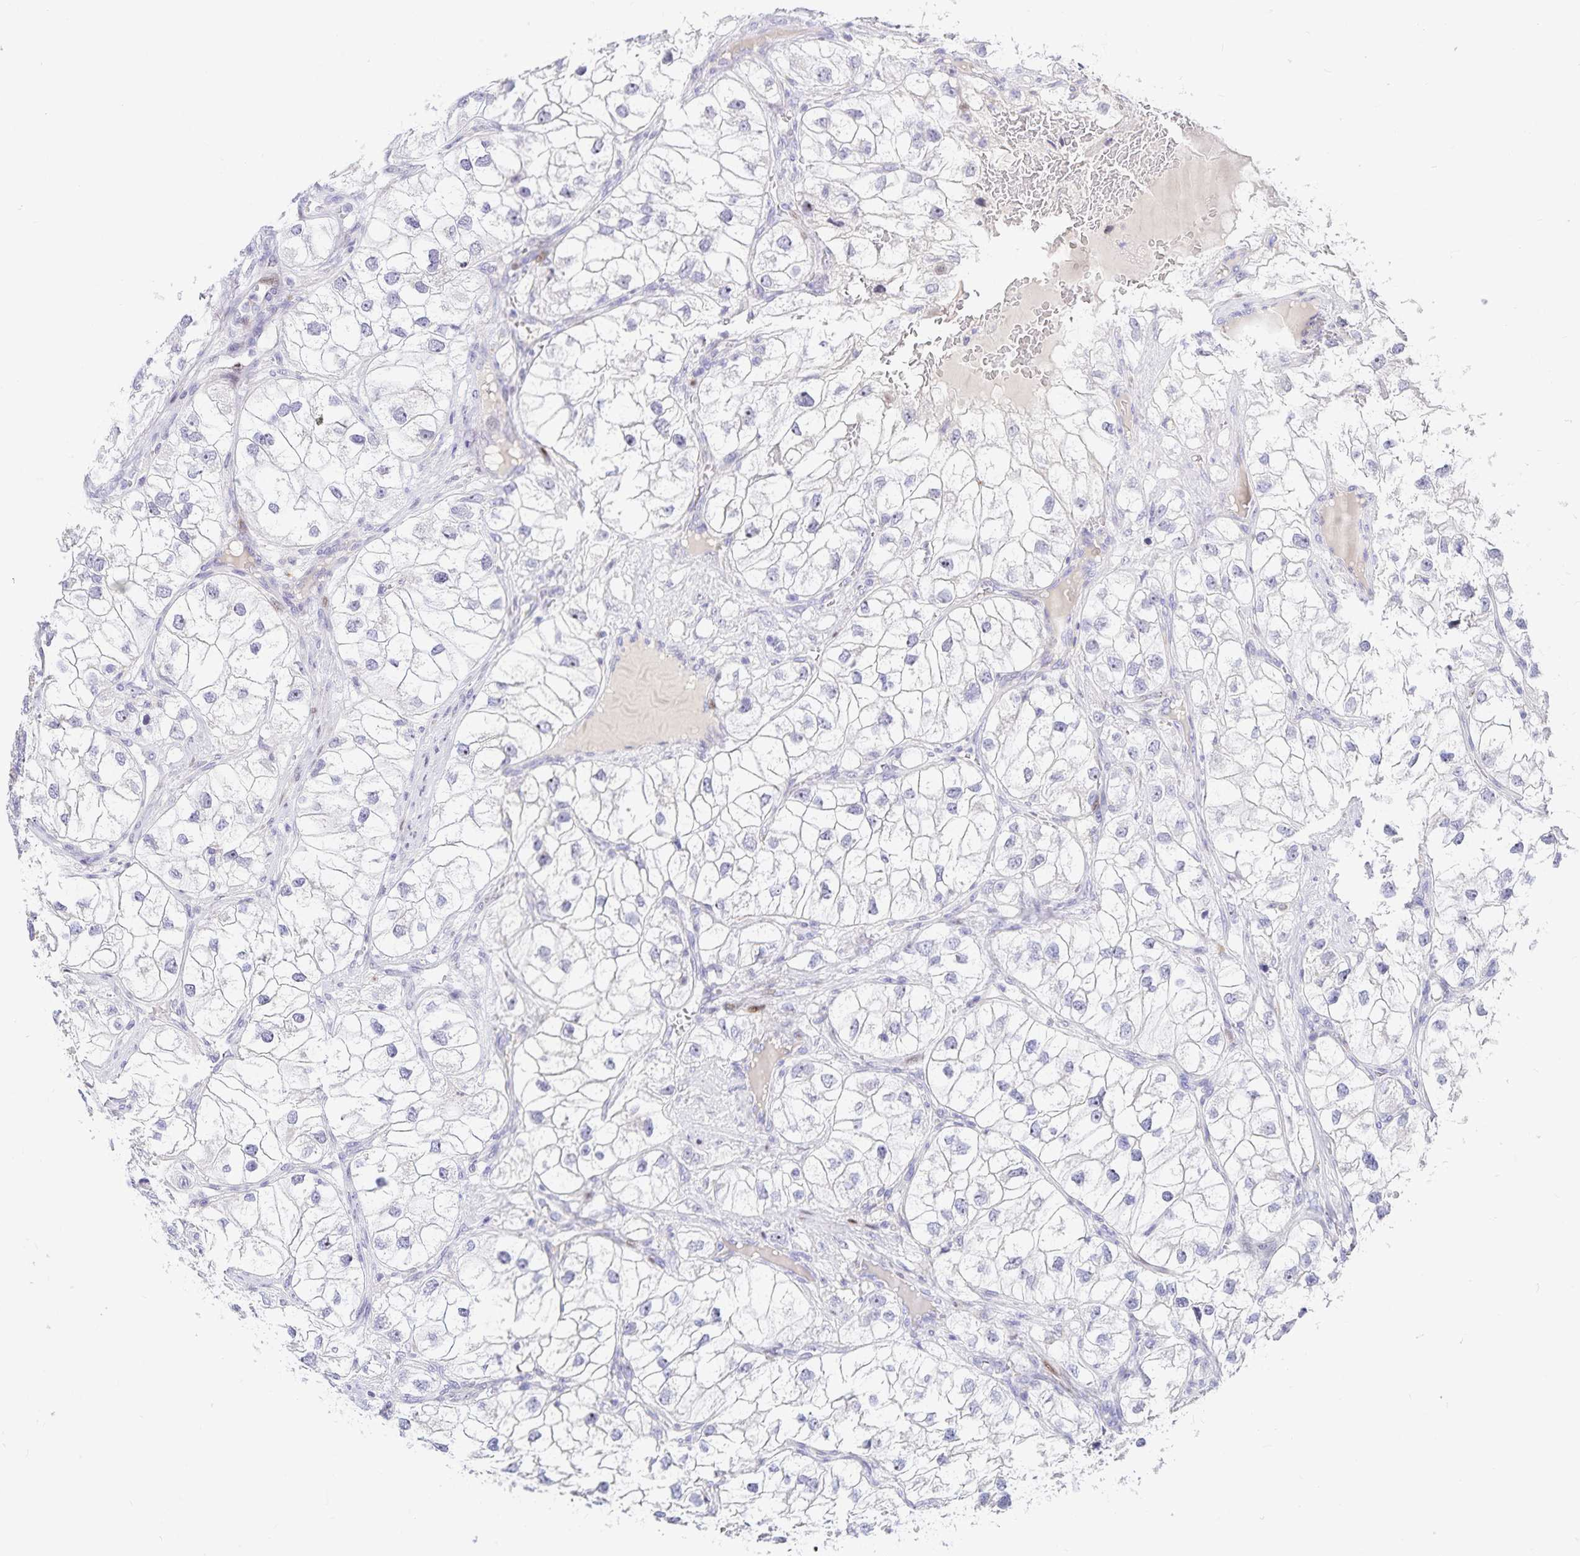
{"staining": {"intensity": "negative", "quantity": "none", "location": "none"}, "tissue": "renal cancer", "cell_type": "Tumor cells", "image_type": "cancer", "snomed": [{"axis": "morphology", "description": "Adenocarcinoma, NOS"}, {"axis": "topography", "description": "Kidney"}], "caption": "Renal adenocarcinoma was stained to show a protein in brown. There is no significant staining in tumor cells. (Brightfield microscopy of DAB (3,3'-diaminobenzidine) immunohistochemistry at high magnification).", "gene": "KBTBD13", "patient": {"sex": "male", "age": 59}}